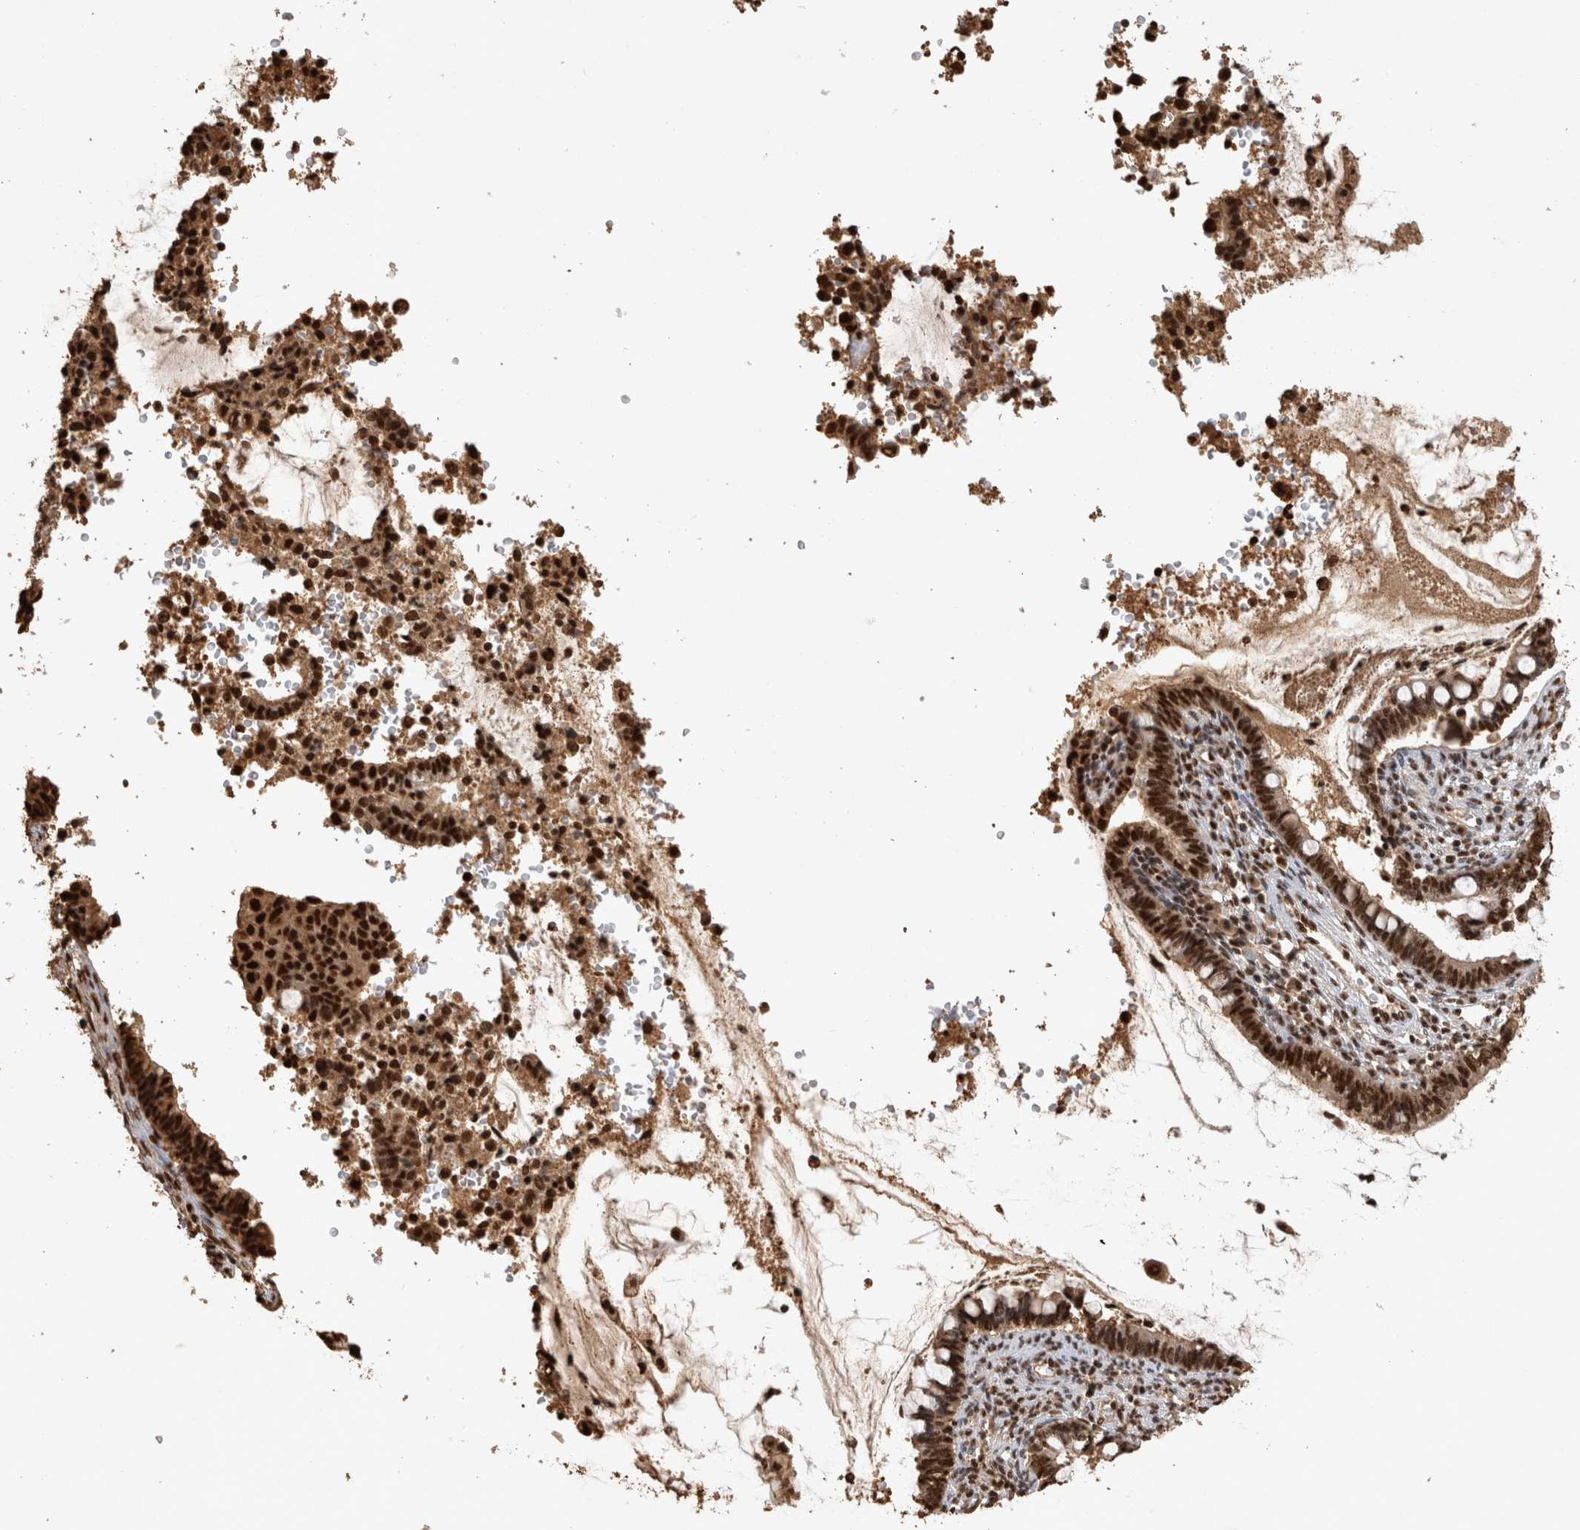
{"staining": {"intensity": "strong", "quantity": ">75%", "location": "nuclear"}, "tissue": "cervical cancer", "cell_type": "Tumor cells", "image_type": "cancer", "snomed": [{"axis": "morphology", "description": "Adenocarcinoma, NOS"}, {"axis": "topography", "description": "Cervix"}], "caption": "Cervical cancer (adenocarcinoma) was stained to show a protein in brown. There is high levels of strong nuclear staining in about >75% of tumor cells.", "gene": "RAD50", "patient": {"sex": "female", "age": 44}}